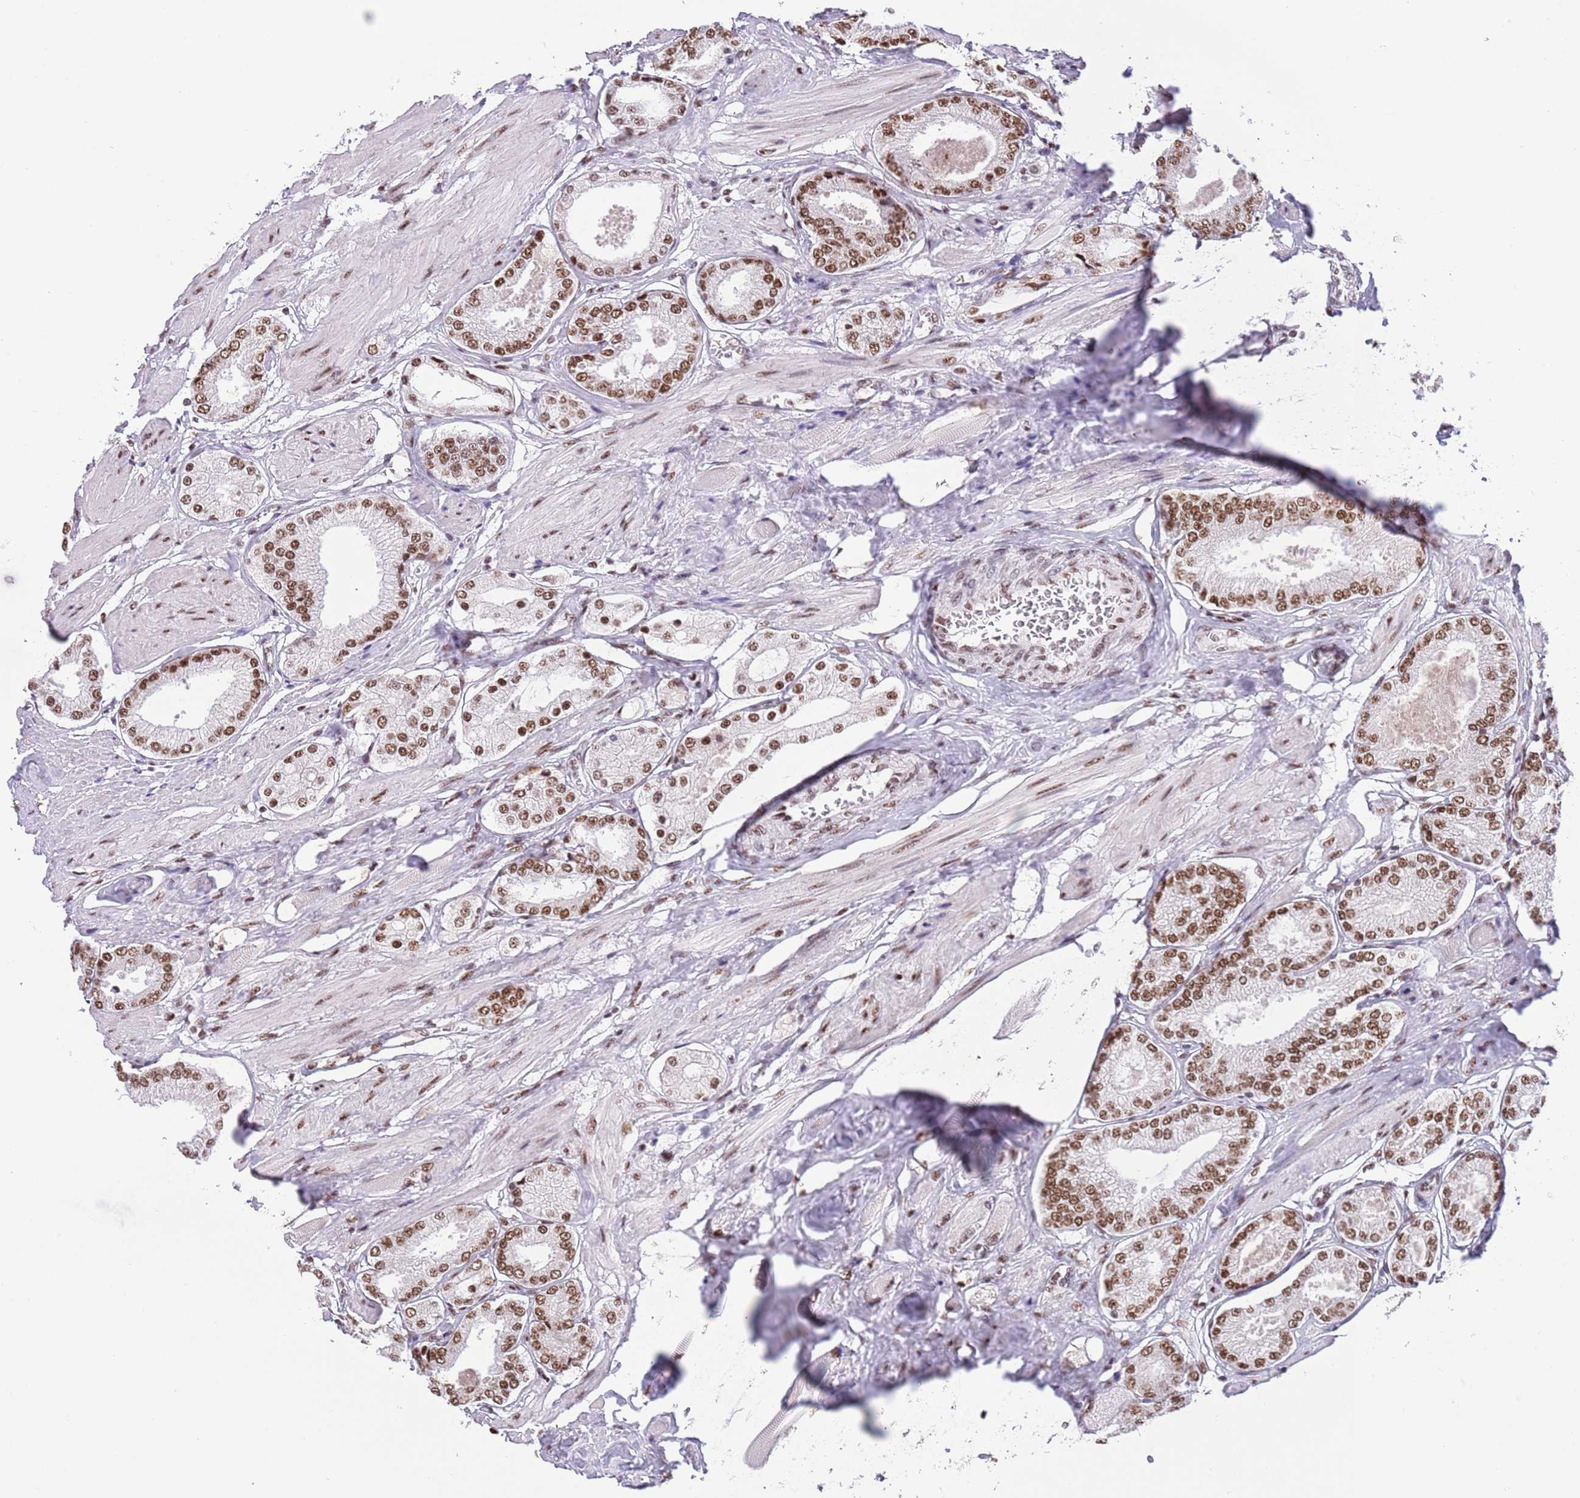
{"staining": {"intensity": "moderate", "quantity": ">75%", "location": "nuclear"}, "tissue": "prostate cancer", "cell_type": "Tumor cells", "image_type": "cancer", "snomed": [{"axis": "morphology", "description": "Adenocarcinoma, High grade"}, {"axis": "topography", "description": "Prostate and seminal vesicle, NOS"}], "caption": "Tumor cells demonstrate medium levels of moderate nuclear positivity in approximately >75% of cells in human high-grade adenocarcinoma (prostate). (DAB (3,3'-diaminobenzidine) IHC, brown staining for protein, blue staining for nuclei).", "gene": "SF3A2", "patient": {"sex": "male", "age": 64}}